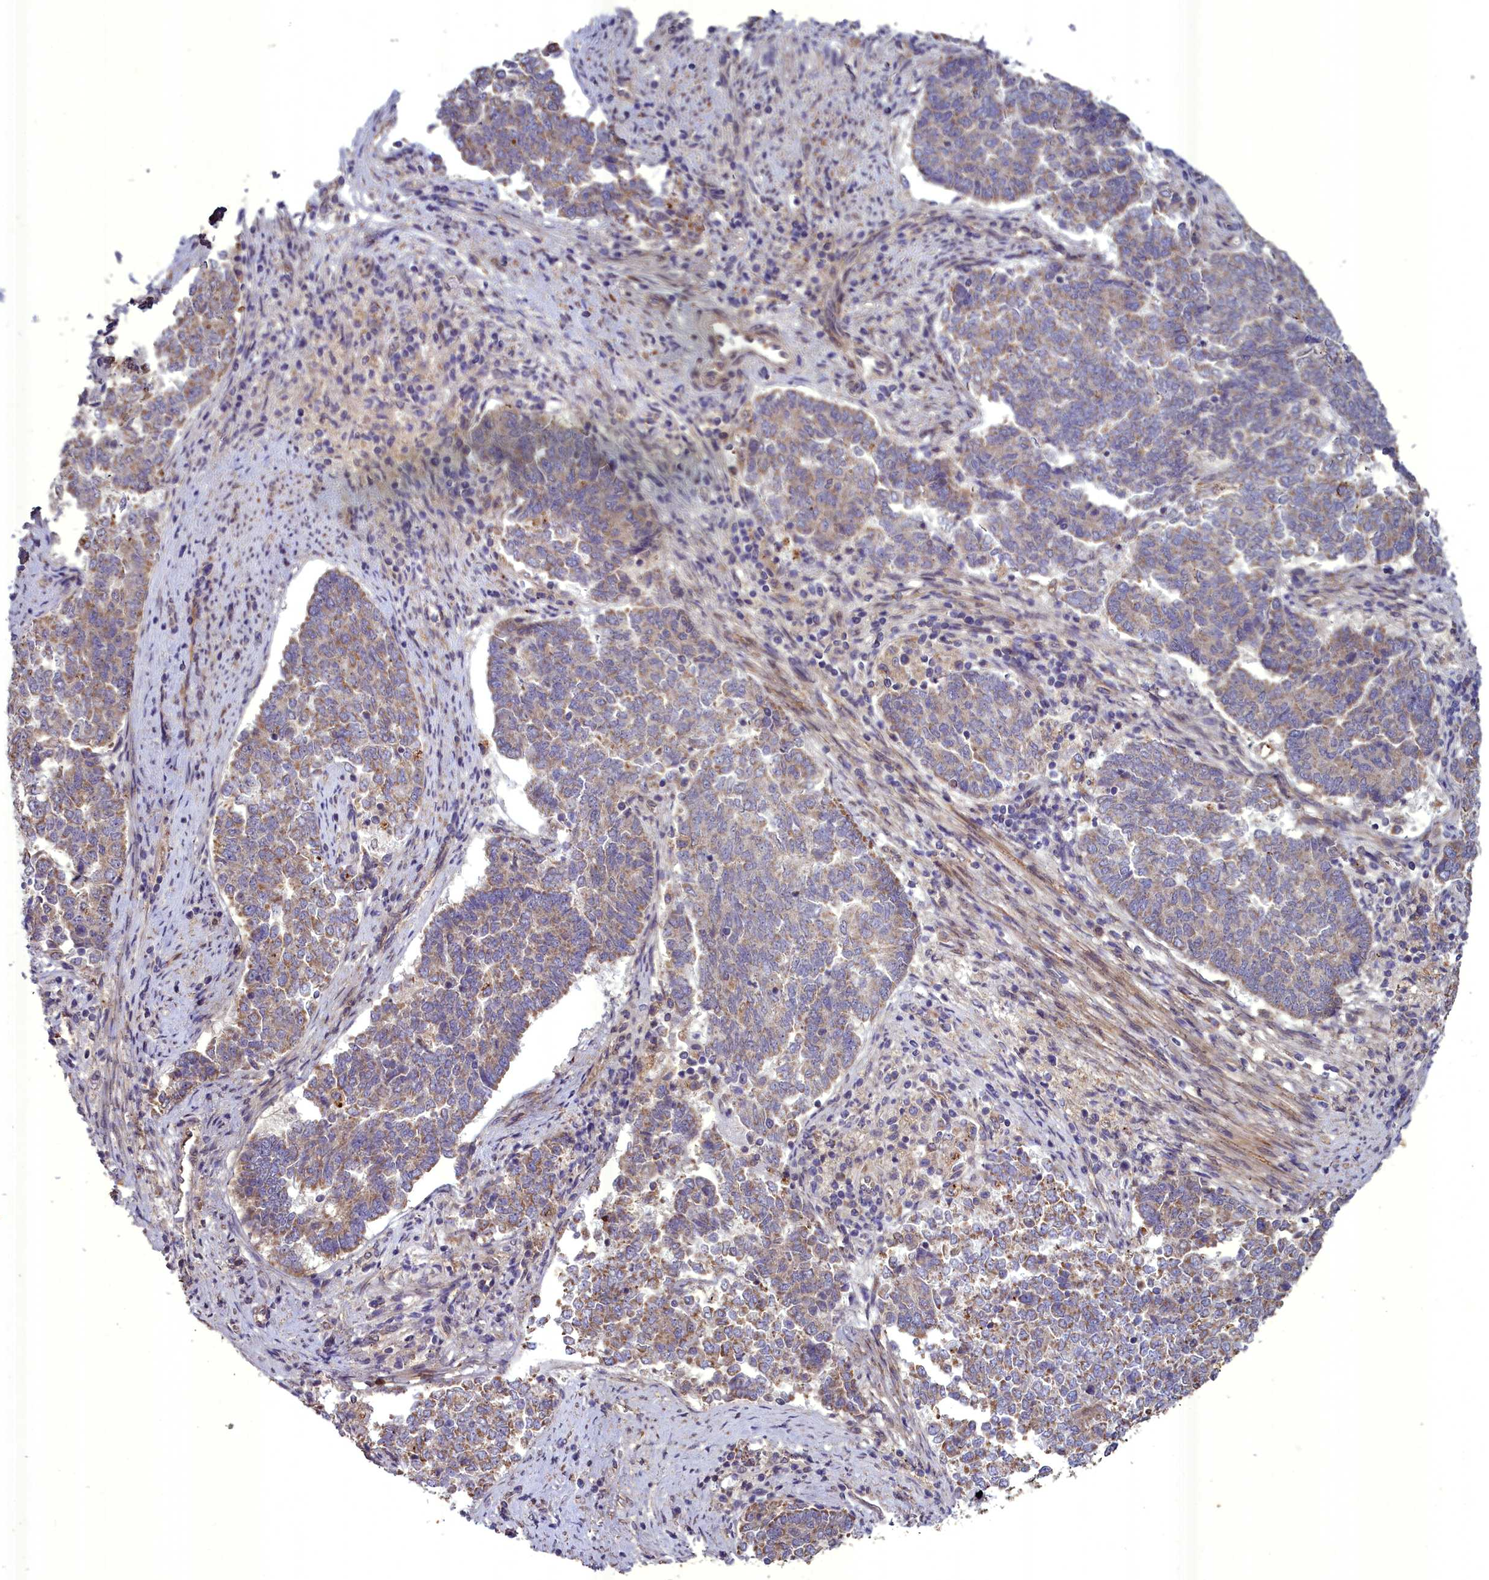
{"staining": {"intensity": "moderate", "quantity": "25%-75%", "location": "cytoplasmic/membranous"}, "tissue": "endometrial cancer", "cell_type": "Tumor cells", "image_type": "cancer", "snomed": [{"axis": "morphology", "description": "Adenocarcinoma, NOS"}, {"axis": "topography", "description": "Endometrium"}], "caption": "Moderate cytoplasmic/membranous staining is present in about 25%-75% of tumor cells in endometrial cancer (adenocarcinoma).", "gene": "ACAD8", "patient": {"sex": "female", "age": 80}}